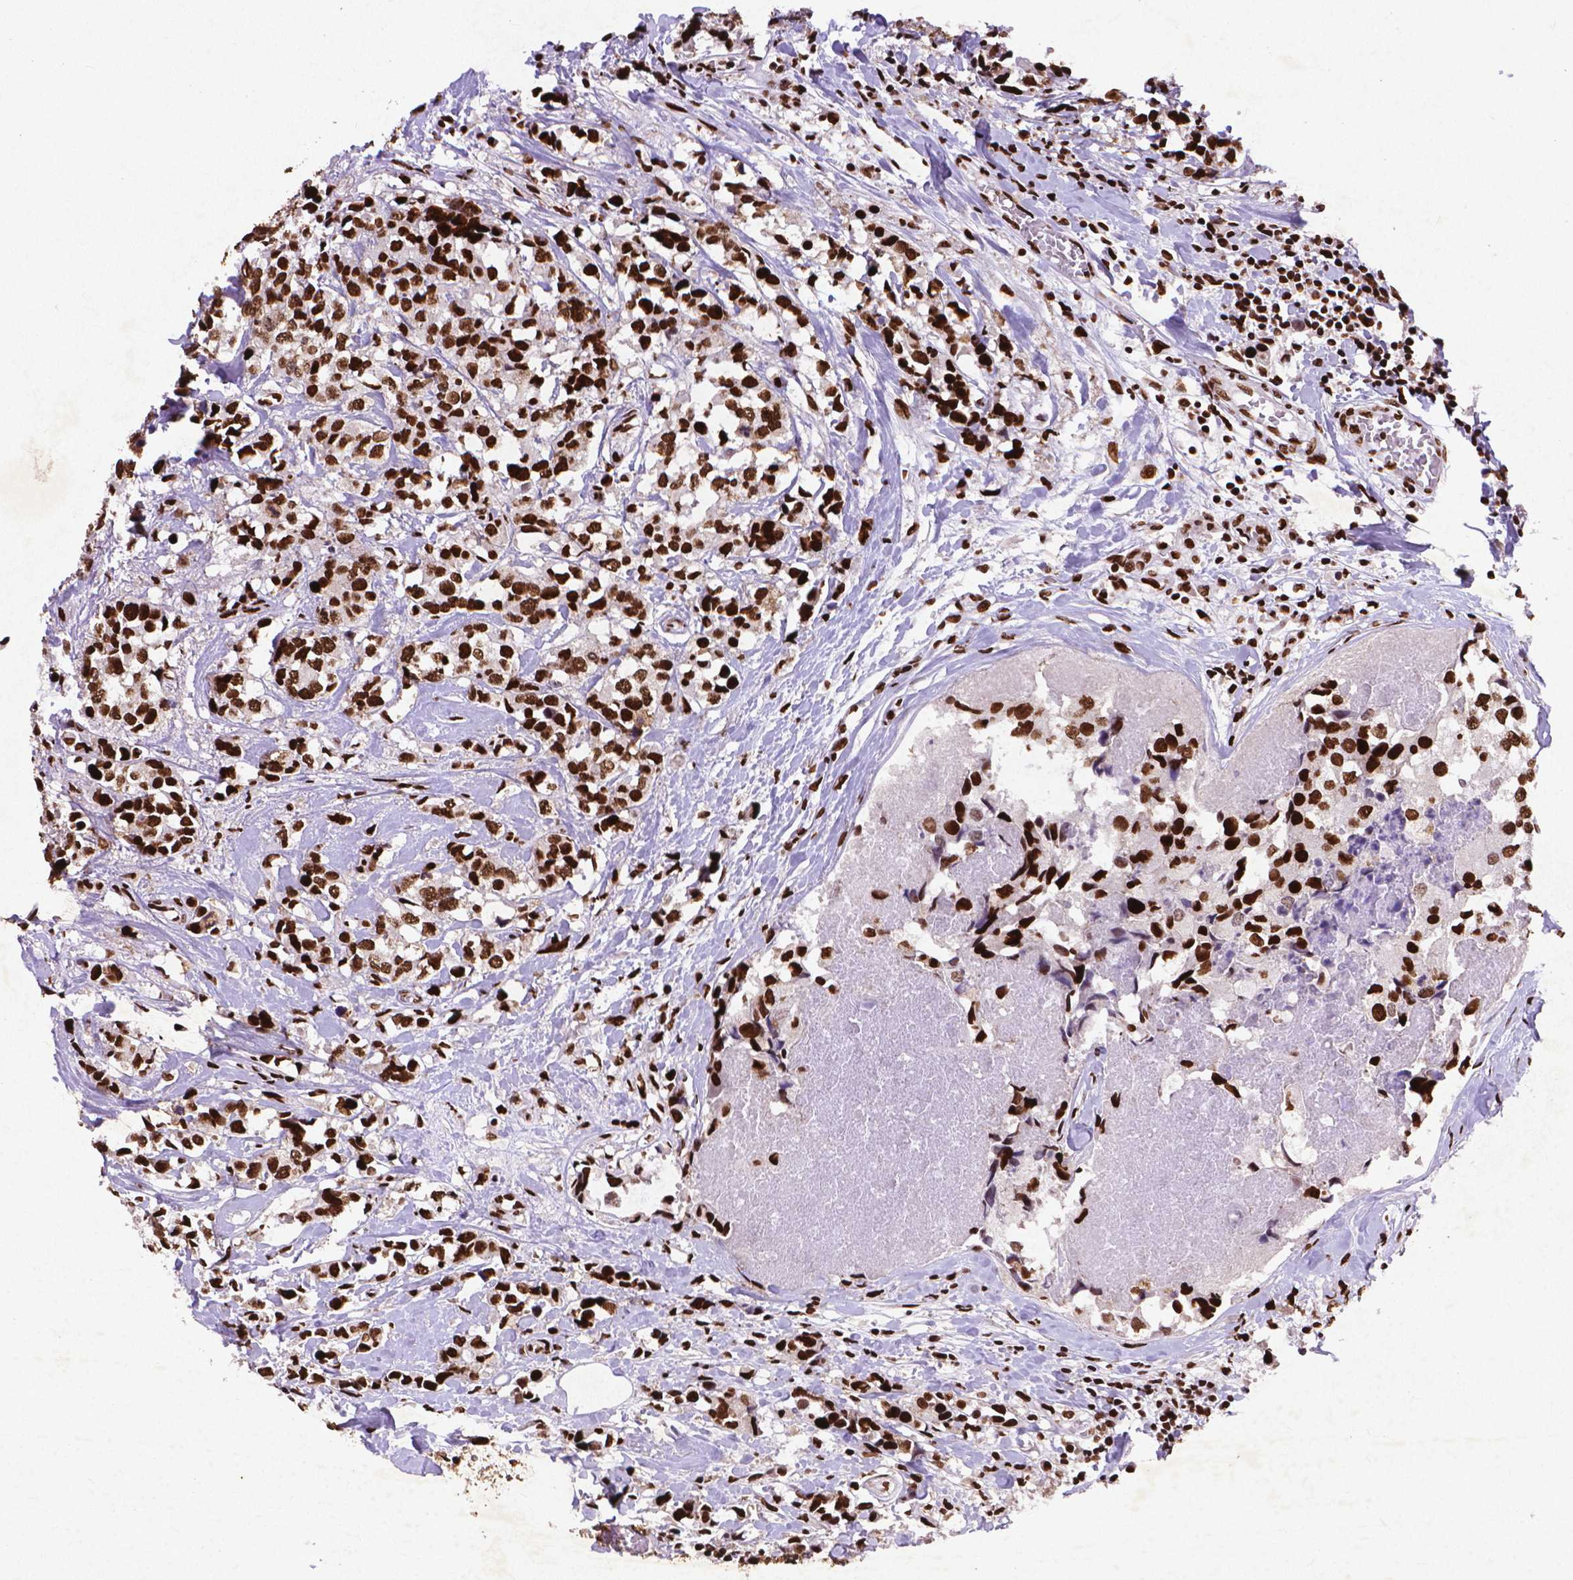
{"staining": {"intensity": "strong", "quantity": ">75%", "location": "nuclear"}, "tissue": "breast cancer", "cell_type": "Tumor cells", "image_type": "cancer", "snomed": [{"axis": "morphology", "description": "Lobular carcinoma"}, {"axis": "topography", "description": "Breast"}], "caption": "An IHC histopathology image of tumor tissue is shown. Protein staining in brown shows strong nuclear positivity in lobular carcinoma (breast) within tumor cells.", "gene": "CITED2", "patient": {"sex": "female", "age": 59}}